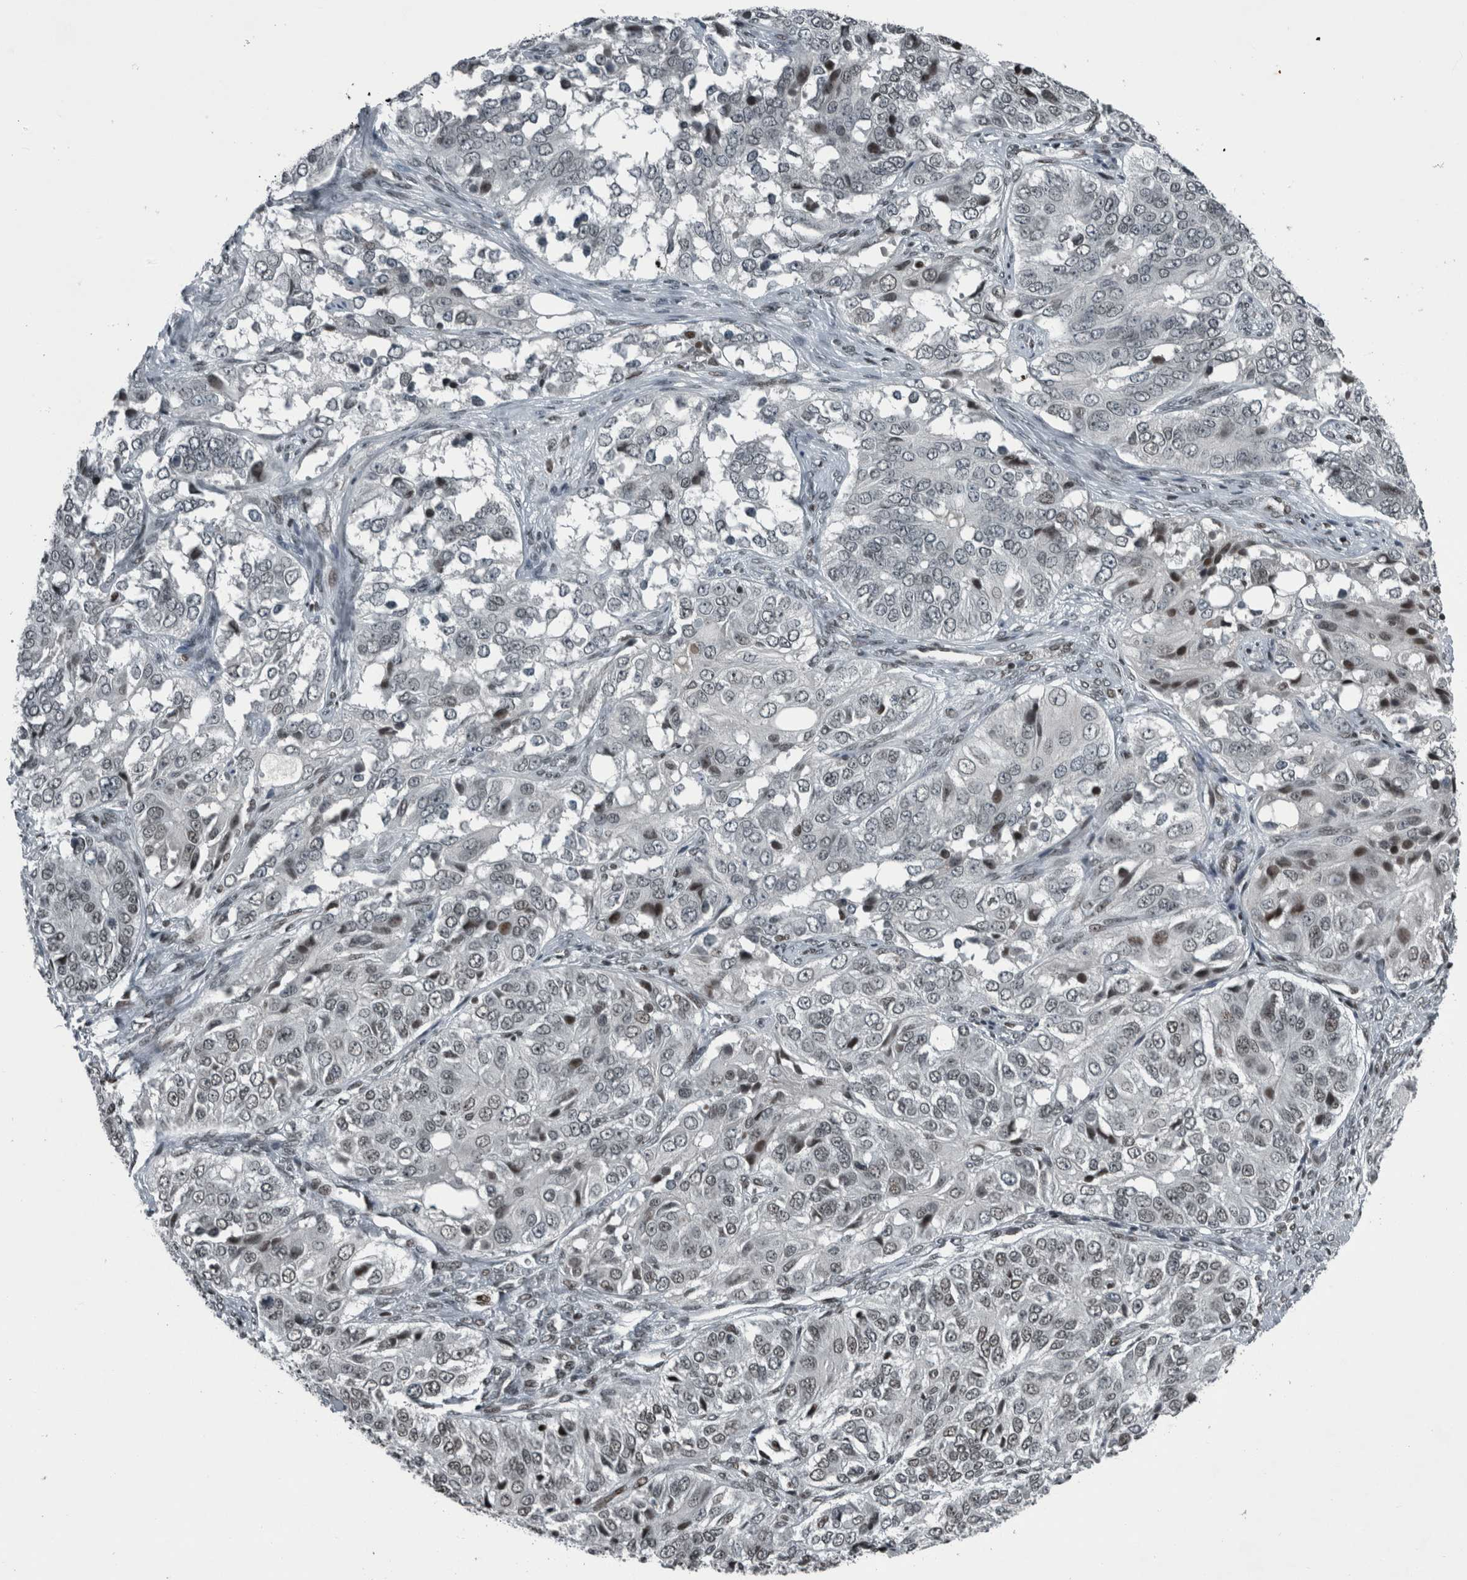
{"staining": {"intensity": "weak", "quantity": "<25%", "location": "nuclear"}, "tissue": "ovarian cancer", "cell_type": "Tumor cells", "image_type": "cancer", "snomed": [{"axis": "morphology", "description": "Carcinoma, endometroid"}, {"axis": "topography", "description": "Ovary"}], "caption": "High power microscopy image of an immunohistochemistry micrograph of ovarian cancer (endometroid carcinoma), revealing no significant positivity in tumor cells.", "gene": "UNC50", "patient": {"sex": "female", "age": 51}}